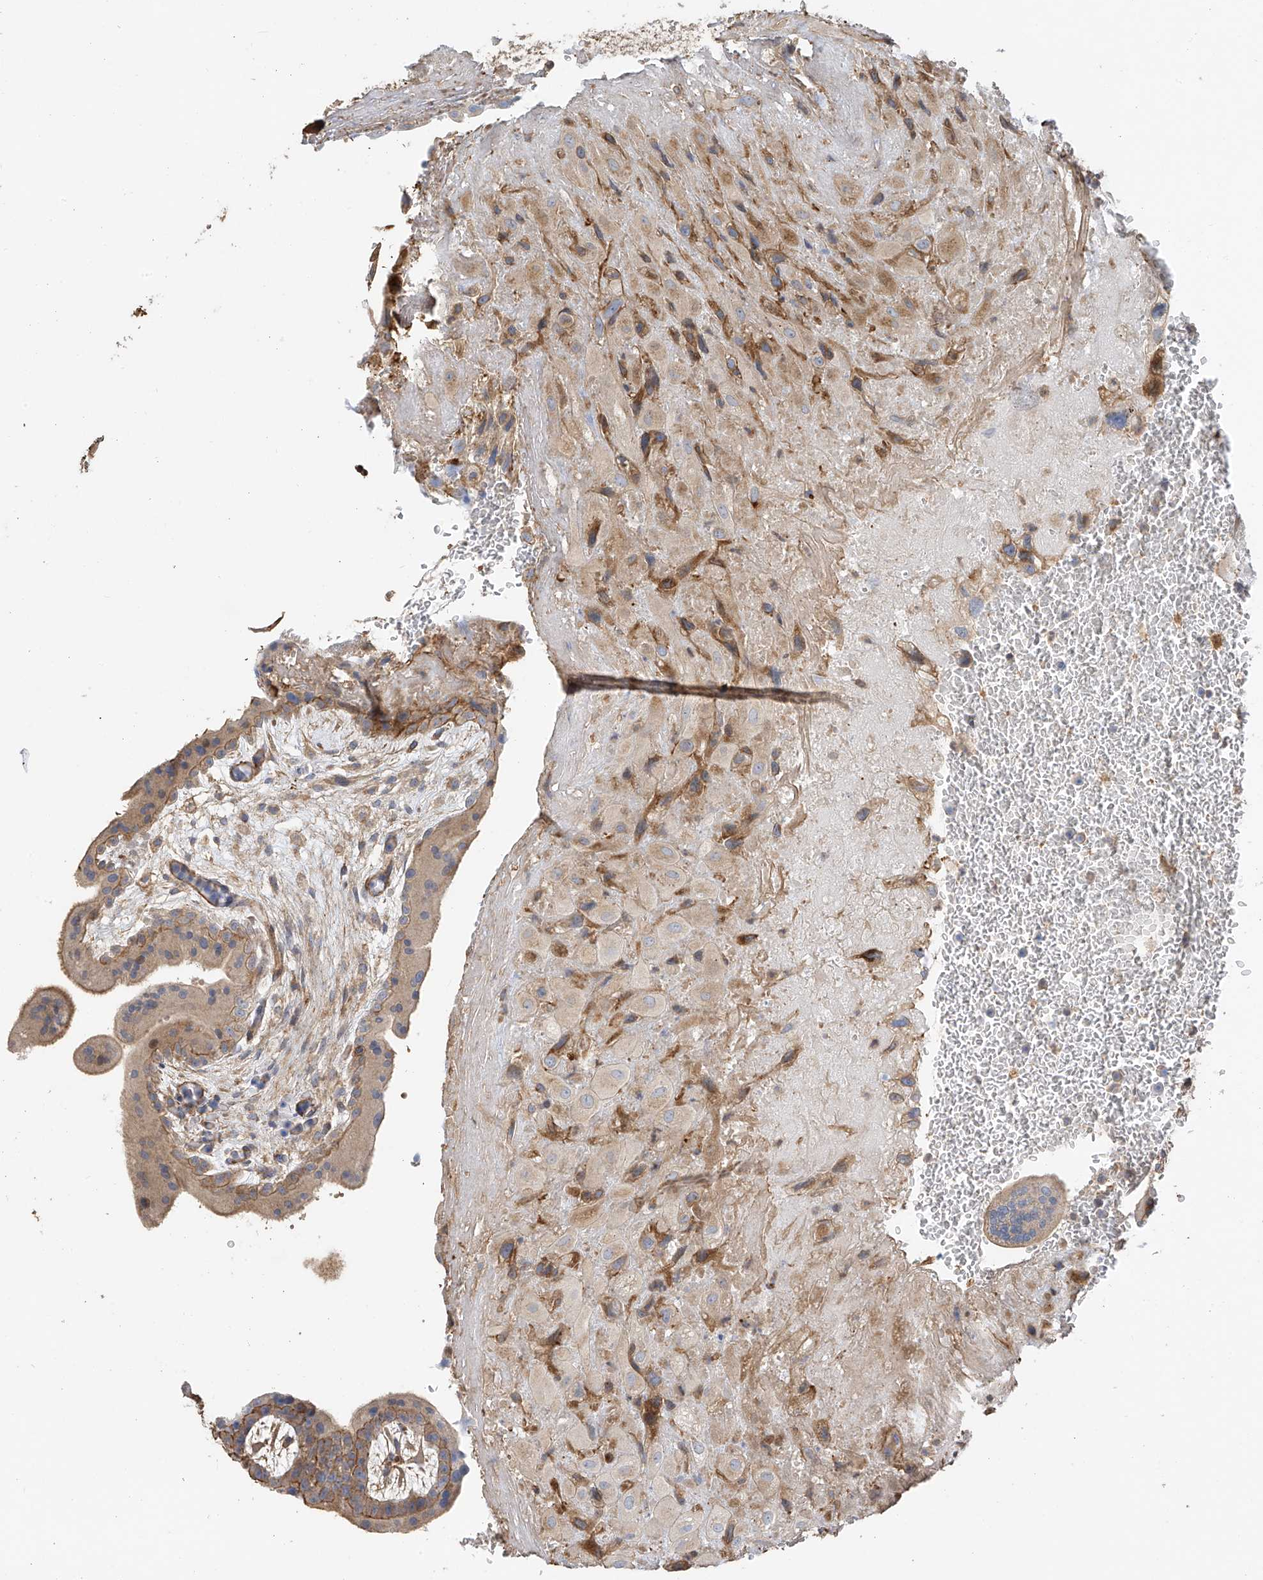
{"staining": {"intensity": "moderate", "quantity": "25%-75%", "location": "cytoplasmic/membranous"}, "tissue": "placenta", "cell_type": "Decidual cells", "image_type": "normal", "snomed": [{"axis": "morphology", "description": "Normal tissue, NOS"}, {"axis": "topography", "description": "Placenta"}], "caption": "Immunohistochemistry (IHC) (DAB (3,3'-diaminobenzidine)) staining of normal human placenta demonstrates moderate cytoplasmic/membranous protein positivity in about 25%-75% of decidual cells. Using DAB (3,3'-diaminobenzidine) (brown) and hematoxylin (blue) stains, captured at high magnification using brightfield microscopy.", "gene": "SLC43A3", "patient": {"sex": "female", "age": 35}}